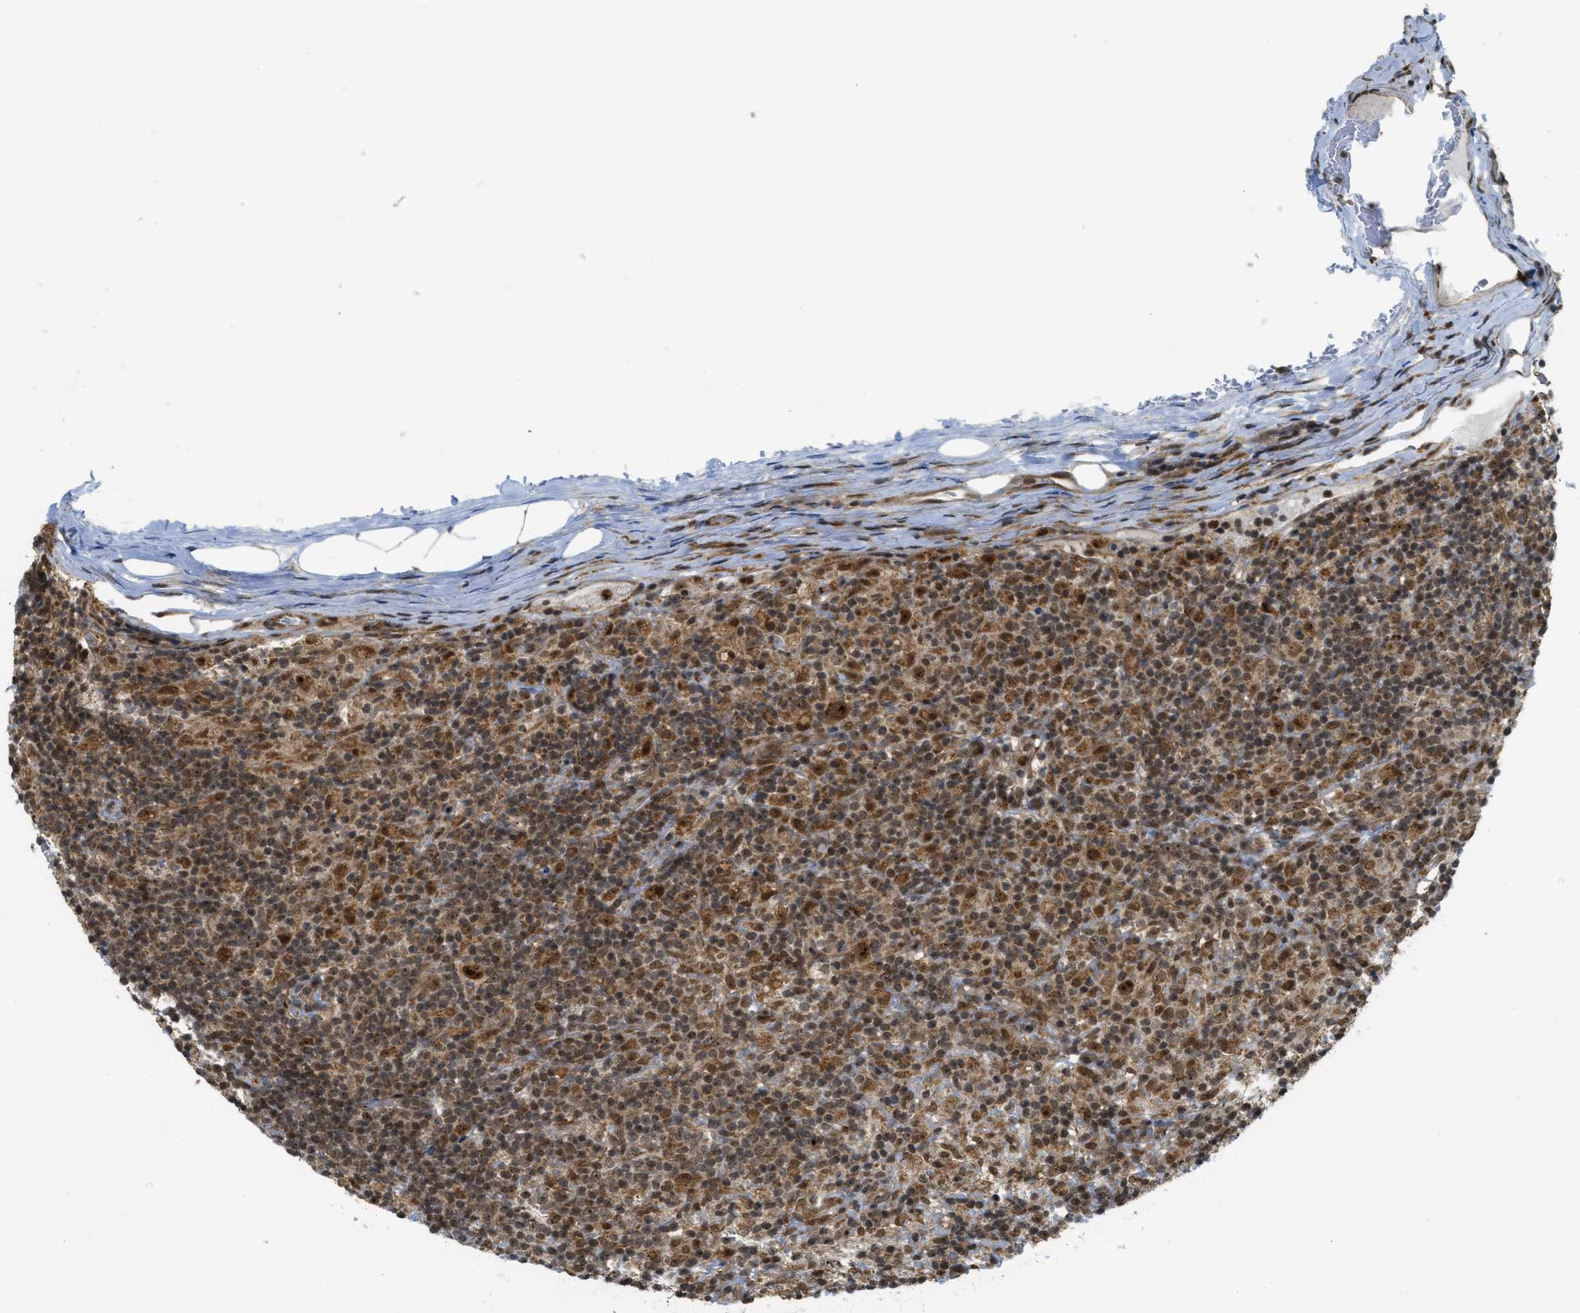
{"staining": {"intensity": "moderate", "quantity": ">75%", "location": "nuclear"}, "tissue": "lymphoma", "cell_type": "Tumor cells", "image_type": "cancer", "snomed": [{"axis": "morphology", "description": "Hodgkin's disease, NOS"}, {"axis": "topography", "description": "Lymph node"}], "caption": "Tumor cells reveal moderate nuclear staining in about >75% of cells in lymphoma. The staining was performed using DAB to visualize the protein expression in brown, while the nuclei were stained in blue with hematoxylin (Magnification: 20x).", "gene": "TACC1", "patient": {"sex": "male", "age": 70}}